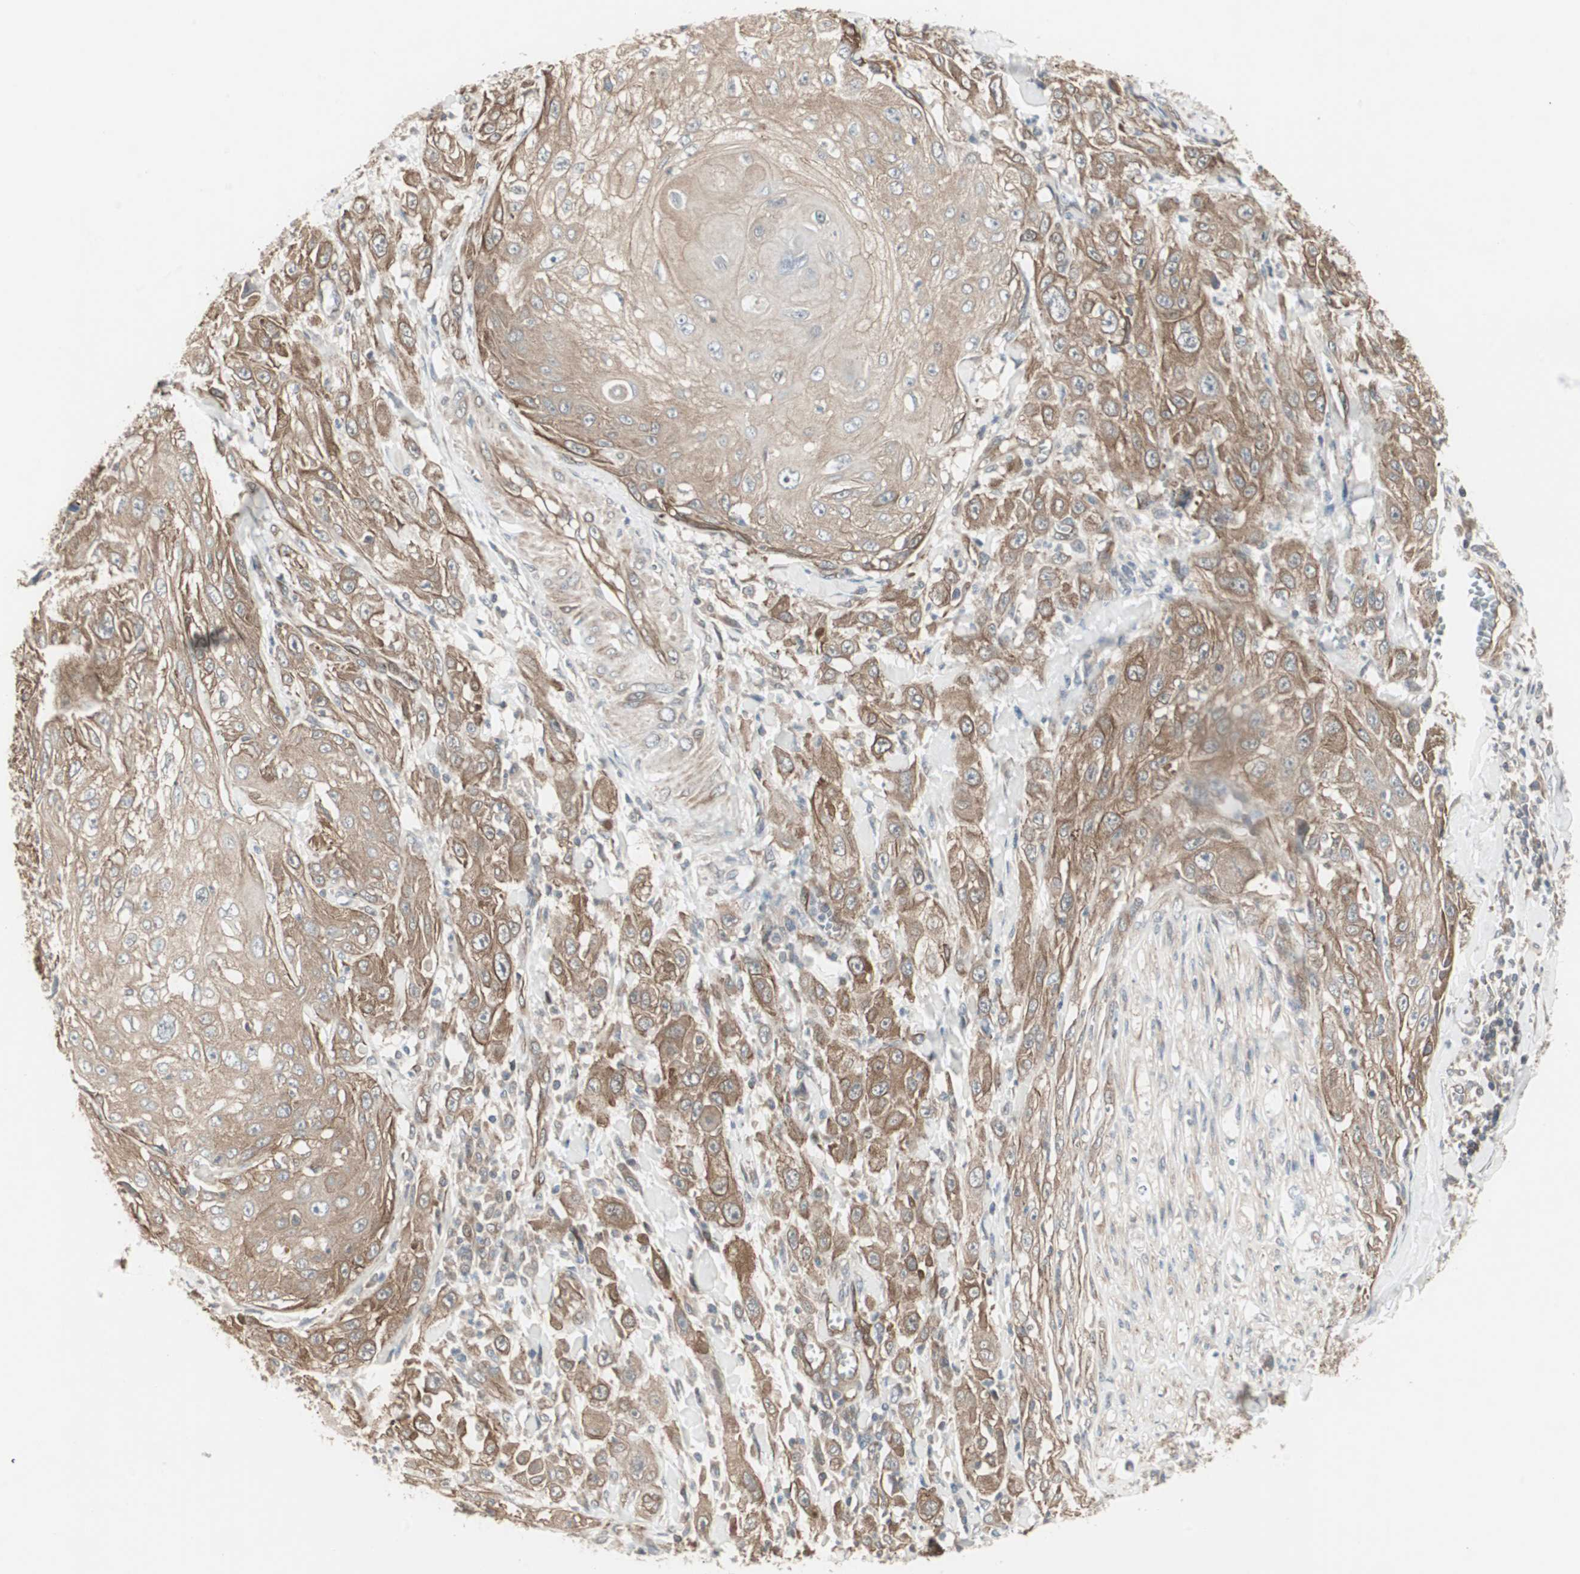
{"staining": {"intensity": "moderate", "quantity": ">75%", "location": "cytoplasmic/membranous"}, "tissue": "skin cancer", "cell_type": "Tumor cells", "image_type": "cancer", "snomed": [{"axis": "morphology", "description": "Squamous cell carcinoma, NOS"}, {"axis": "morphology", "description": "Squamous cell carcinoma, metastatic, NOS"}, {"axis": "topography", "description": "Skin"}, {"axis": "topography", "description": "Lymph node"}], "caption": "This is a photomicrograph of IHC staining of skin cancer, which shows moderate positivity in the cytoplasmic/membranous of tumor cells.", "gene": "PFDN1", "patient": {"sex": "male", "age": 75}}